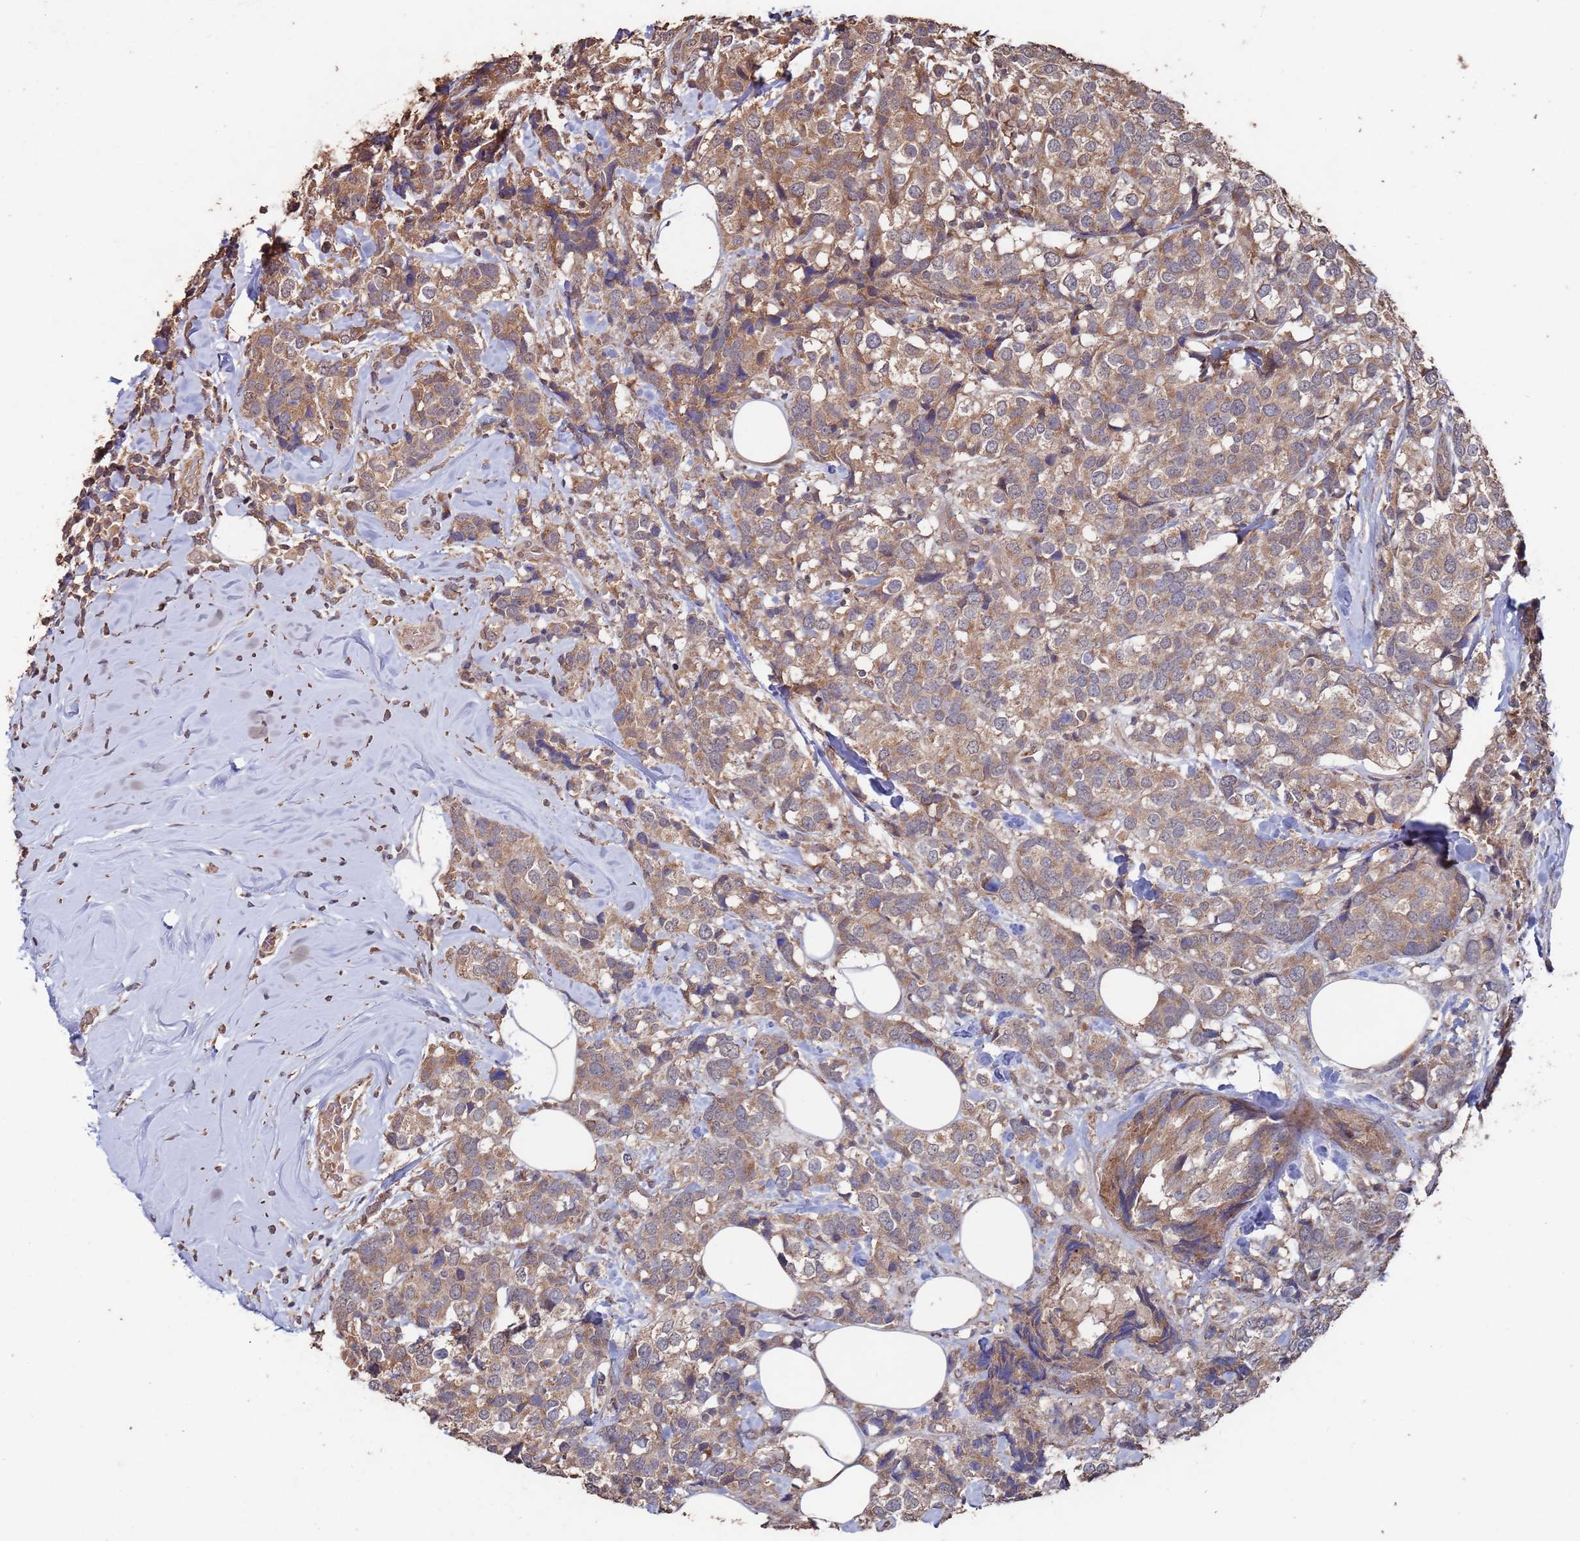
{"staining": {"intensity": "weak", "quantity": ">75%", "location": "cytoplasmic/membranous"}, "tissue": "breast cancer", "cell_type": "Tumor cells", "image_type": "cancer", "snomed": [{"axis": "morphology", "description": "Lobular carcinoma"}, {"axis": "topography", "description": "Breast"}], "caption": "Immunohistochemistry (IHC) staining of breast cancer, which reveals low levels of weak cytoplasmic/membranous expression in approximately >75% of tumor cells indicating weak cytoplasmic/membranous protein expression. The staining was performed using DAB (brown) for protein detection and nuclei were counterstained in hematoxylin (blue).", "gene": "PRR7", "patient": {"sex": "female", "age": 59}}